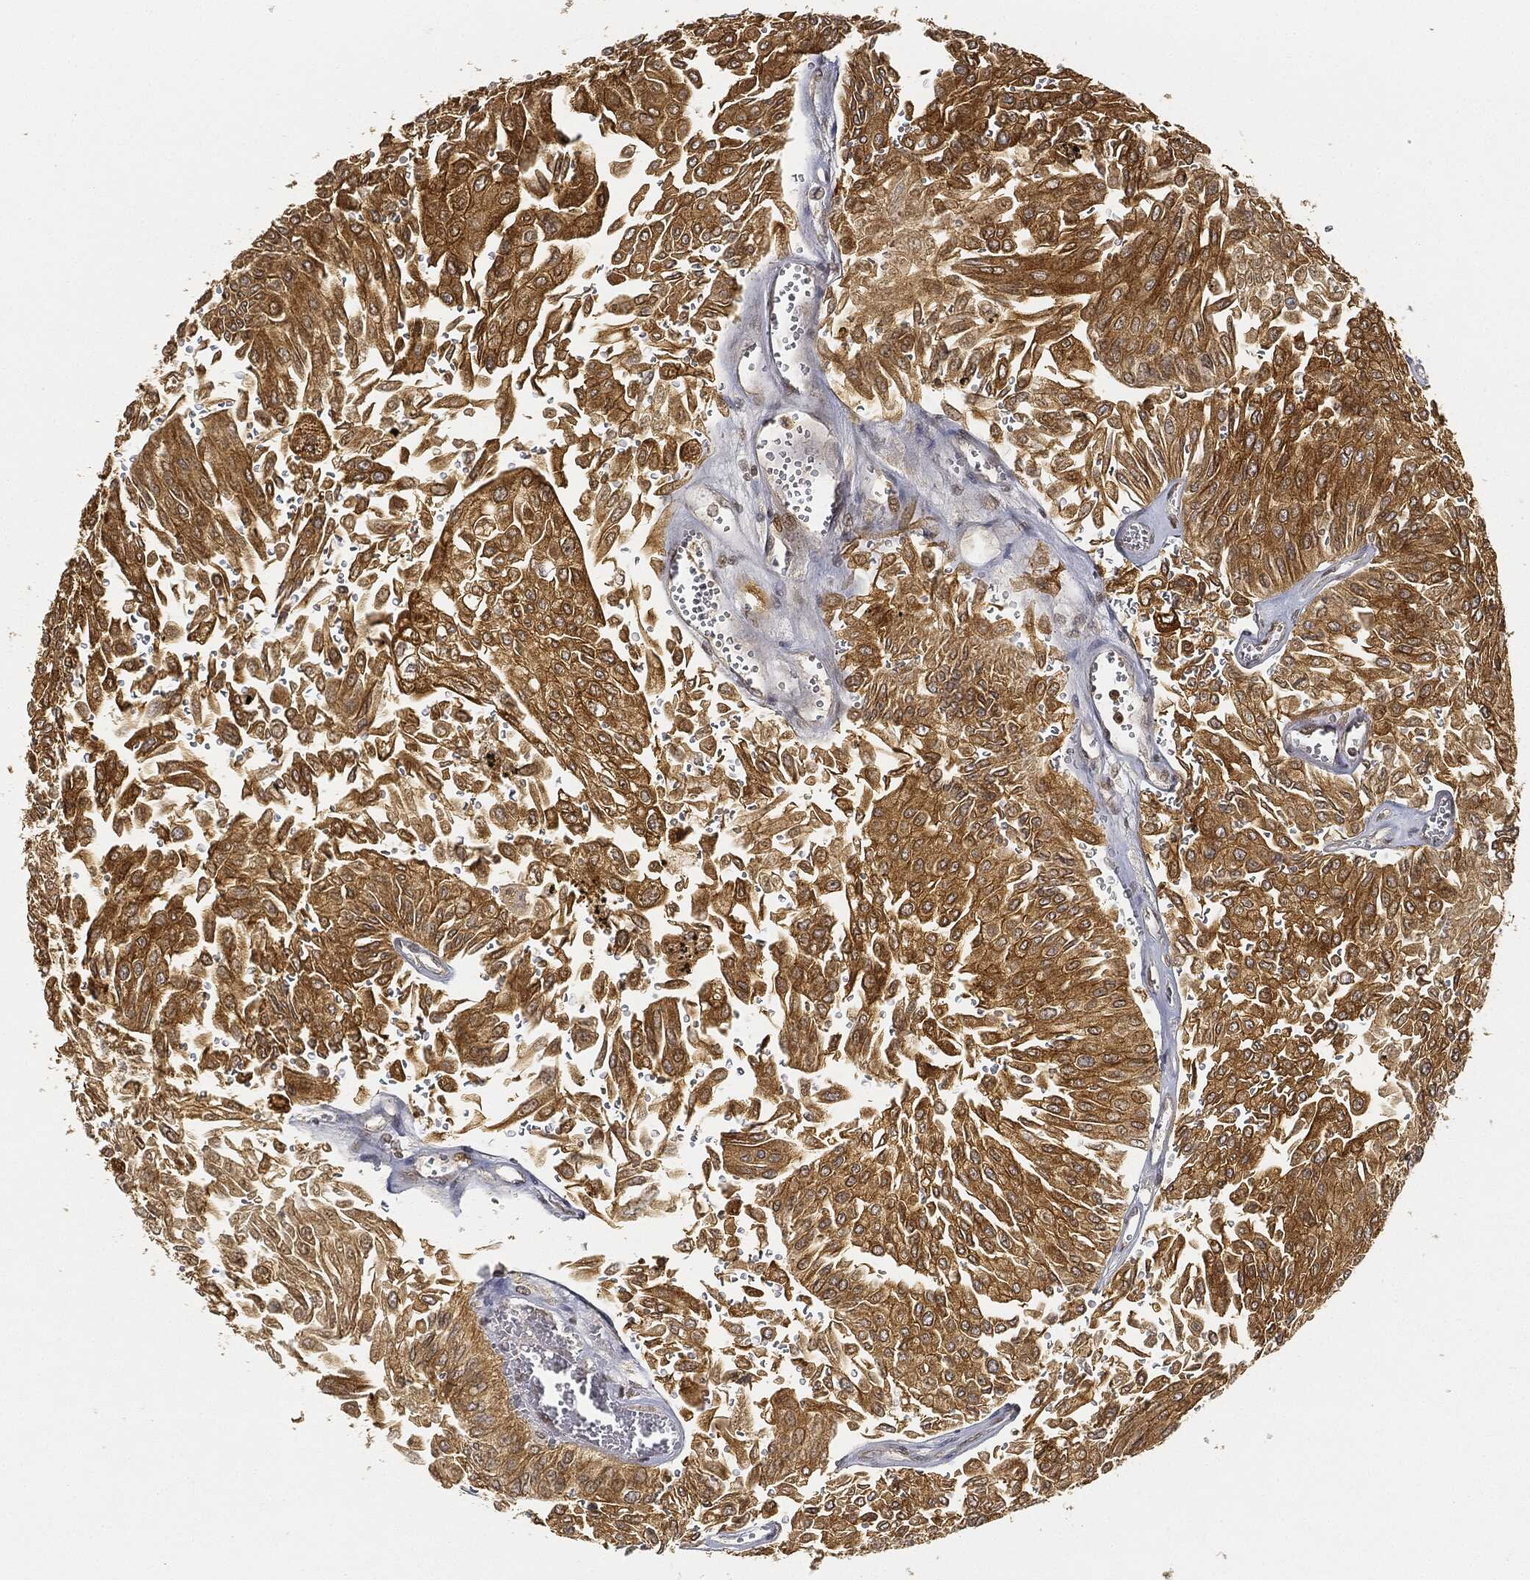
{"staining": {"intensity": "strong", "quantity": "25%-75%", "location": "cytoplasmic/membranous"}, "tissue": "urothelial cancer", "cell_type": "Tumor cells", "image_type": "cancer", "snomed": [{"axis": "morphology", "description": "Urothelial carcinoma, Low grade"}, {"axis": "topography", "description": "Urinary bladder"}], "caption": "Immunohistochemical staining of urothelial cancer displays high levels of strong cytoplasmic/membranous positivity in about 25%-75% of tumor cells.", "gene": "CIB1", "patient": {"sex": "male", "age": 67}}